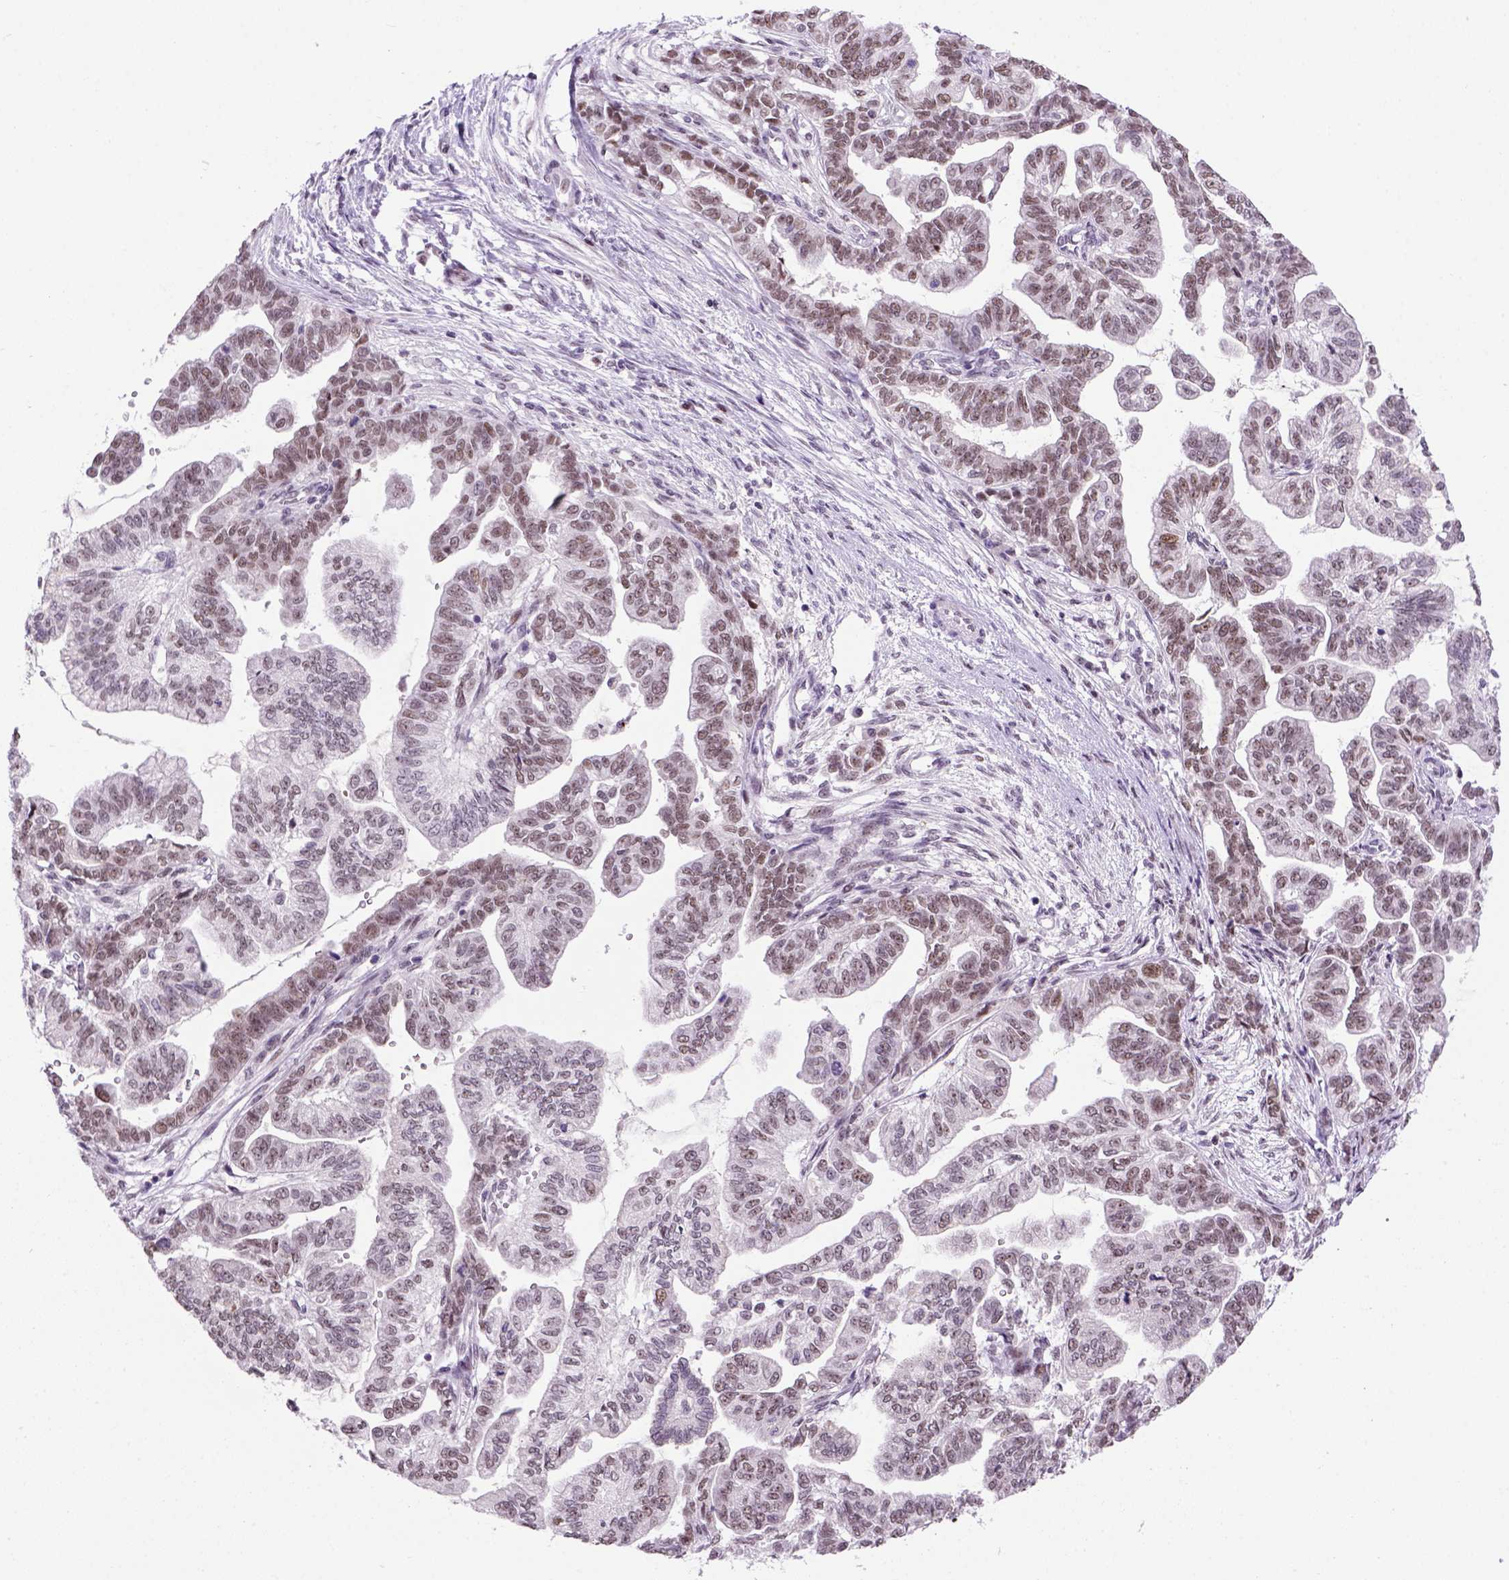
{"staining": {"intensity": "moderate", "quantity": "25%-75%", "location": "nuclear"}, "tissue": "stomach cancer", "cell_type": "Tumor cells", "image_type": "cancer", "snomed": [{"axis": "morphology", "description": "Adenocarcinoma, NOS"}, {"axis": "topography", "description": "Stomach"}], "caption": "Immunohistochemical staining of adenocarcinoma (stomach) displays medium levels of moderate nuclear protein staining in about 25%-75% of tumor cells.", "gene": "TBPL1", "patient": {"sex": "male", "age": 83}}